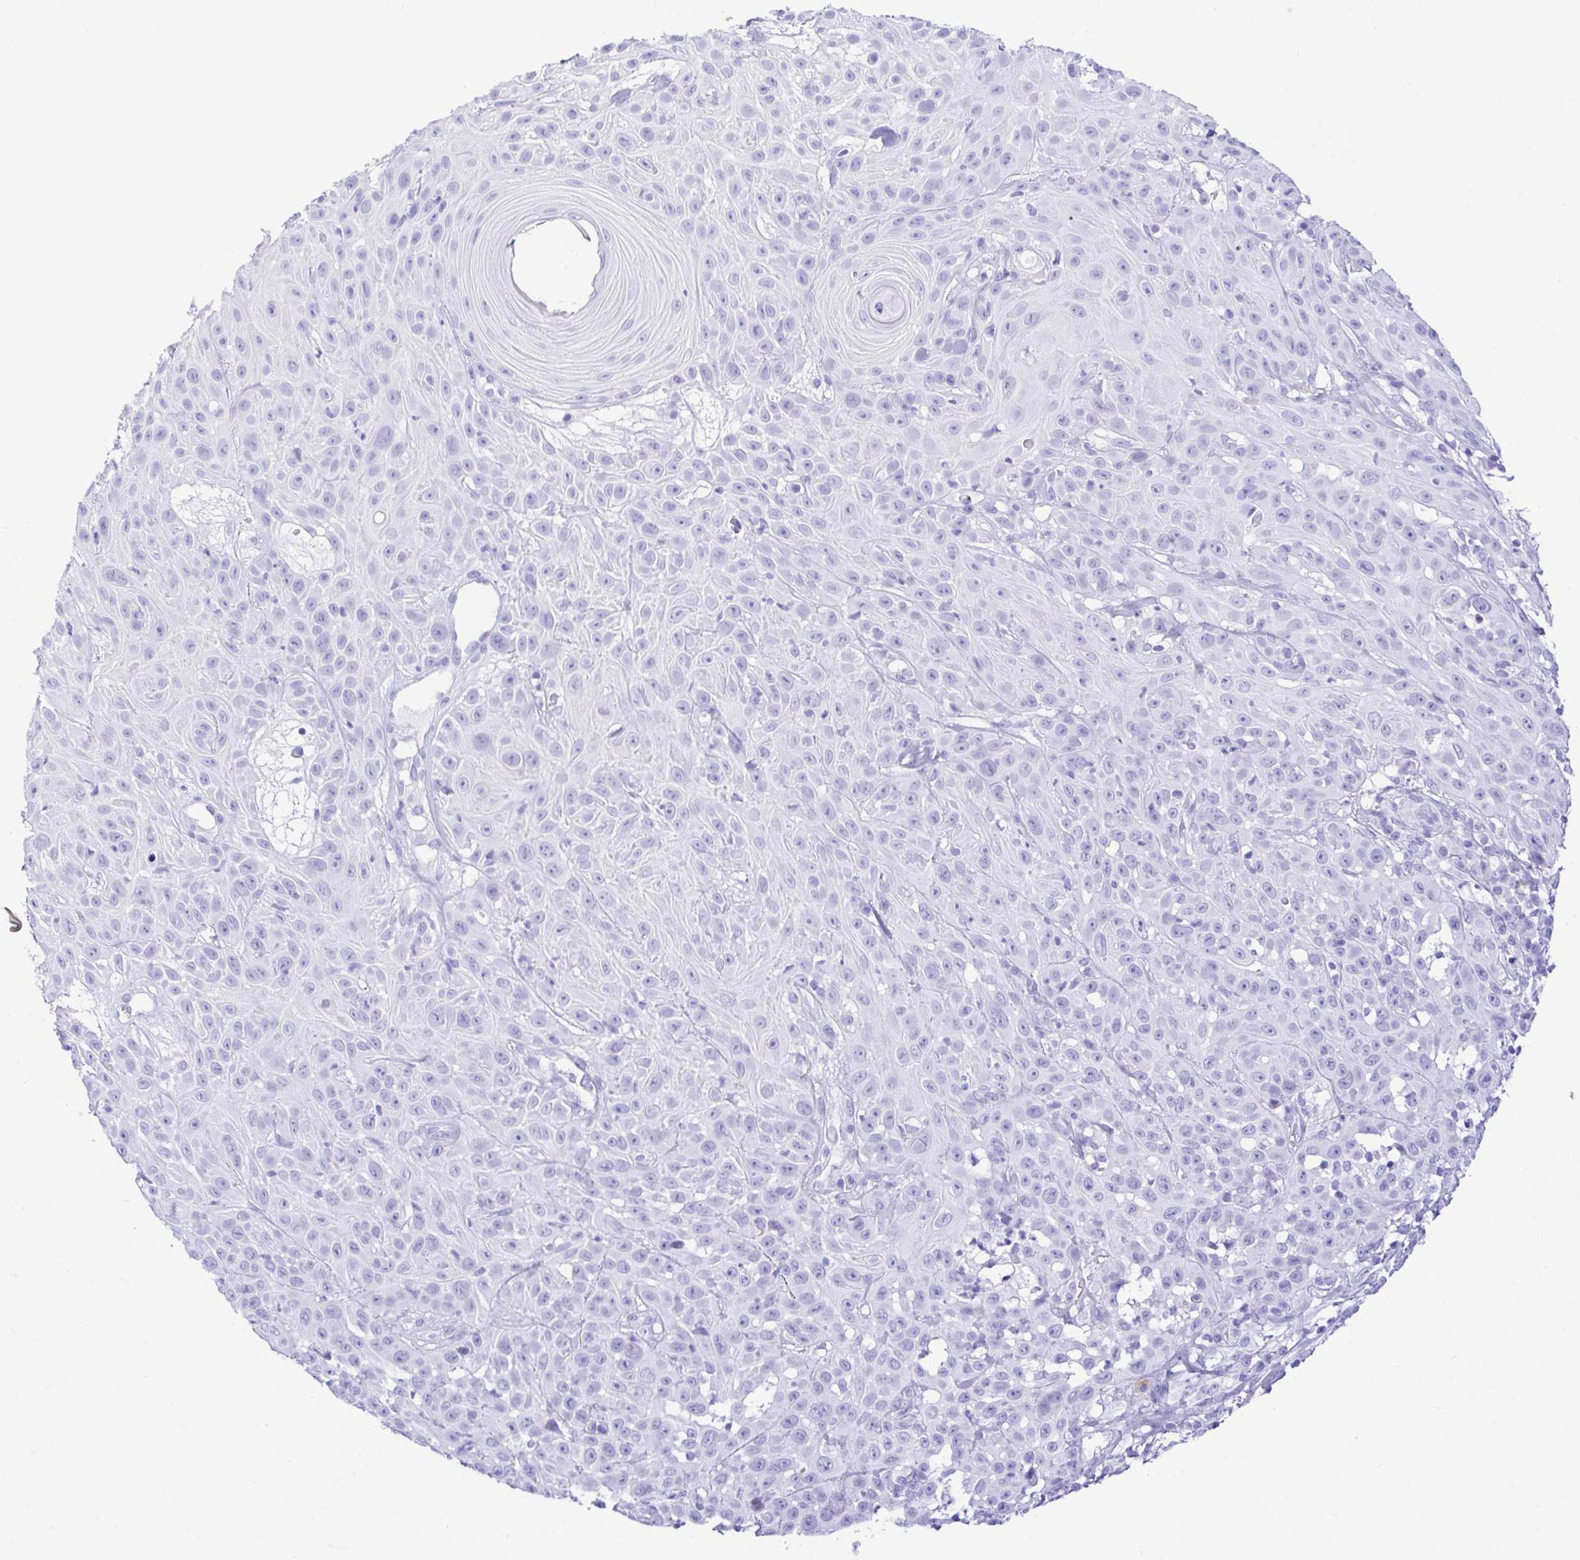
{"staining": {"intensity": "negative", "quantity": "none", "location": "none"}, "tissue": "skin cancer", "cell_type": "Tumor cells", "image_type": "cancer", "snomed": [{"axis": "morphology", "description": "Squamous cell carcinoma, NOS"}, {"axis": "topography", "description": "Skin"}], "caption": "This is an immunohistochemistry histopathology image of squamous cell carcinoma (skin). There is no staining in tumor cells.", "gene": "SELENOV", "patient": {"sex": "male", "age": 82}}